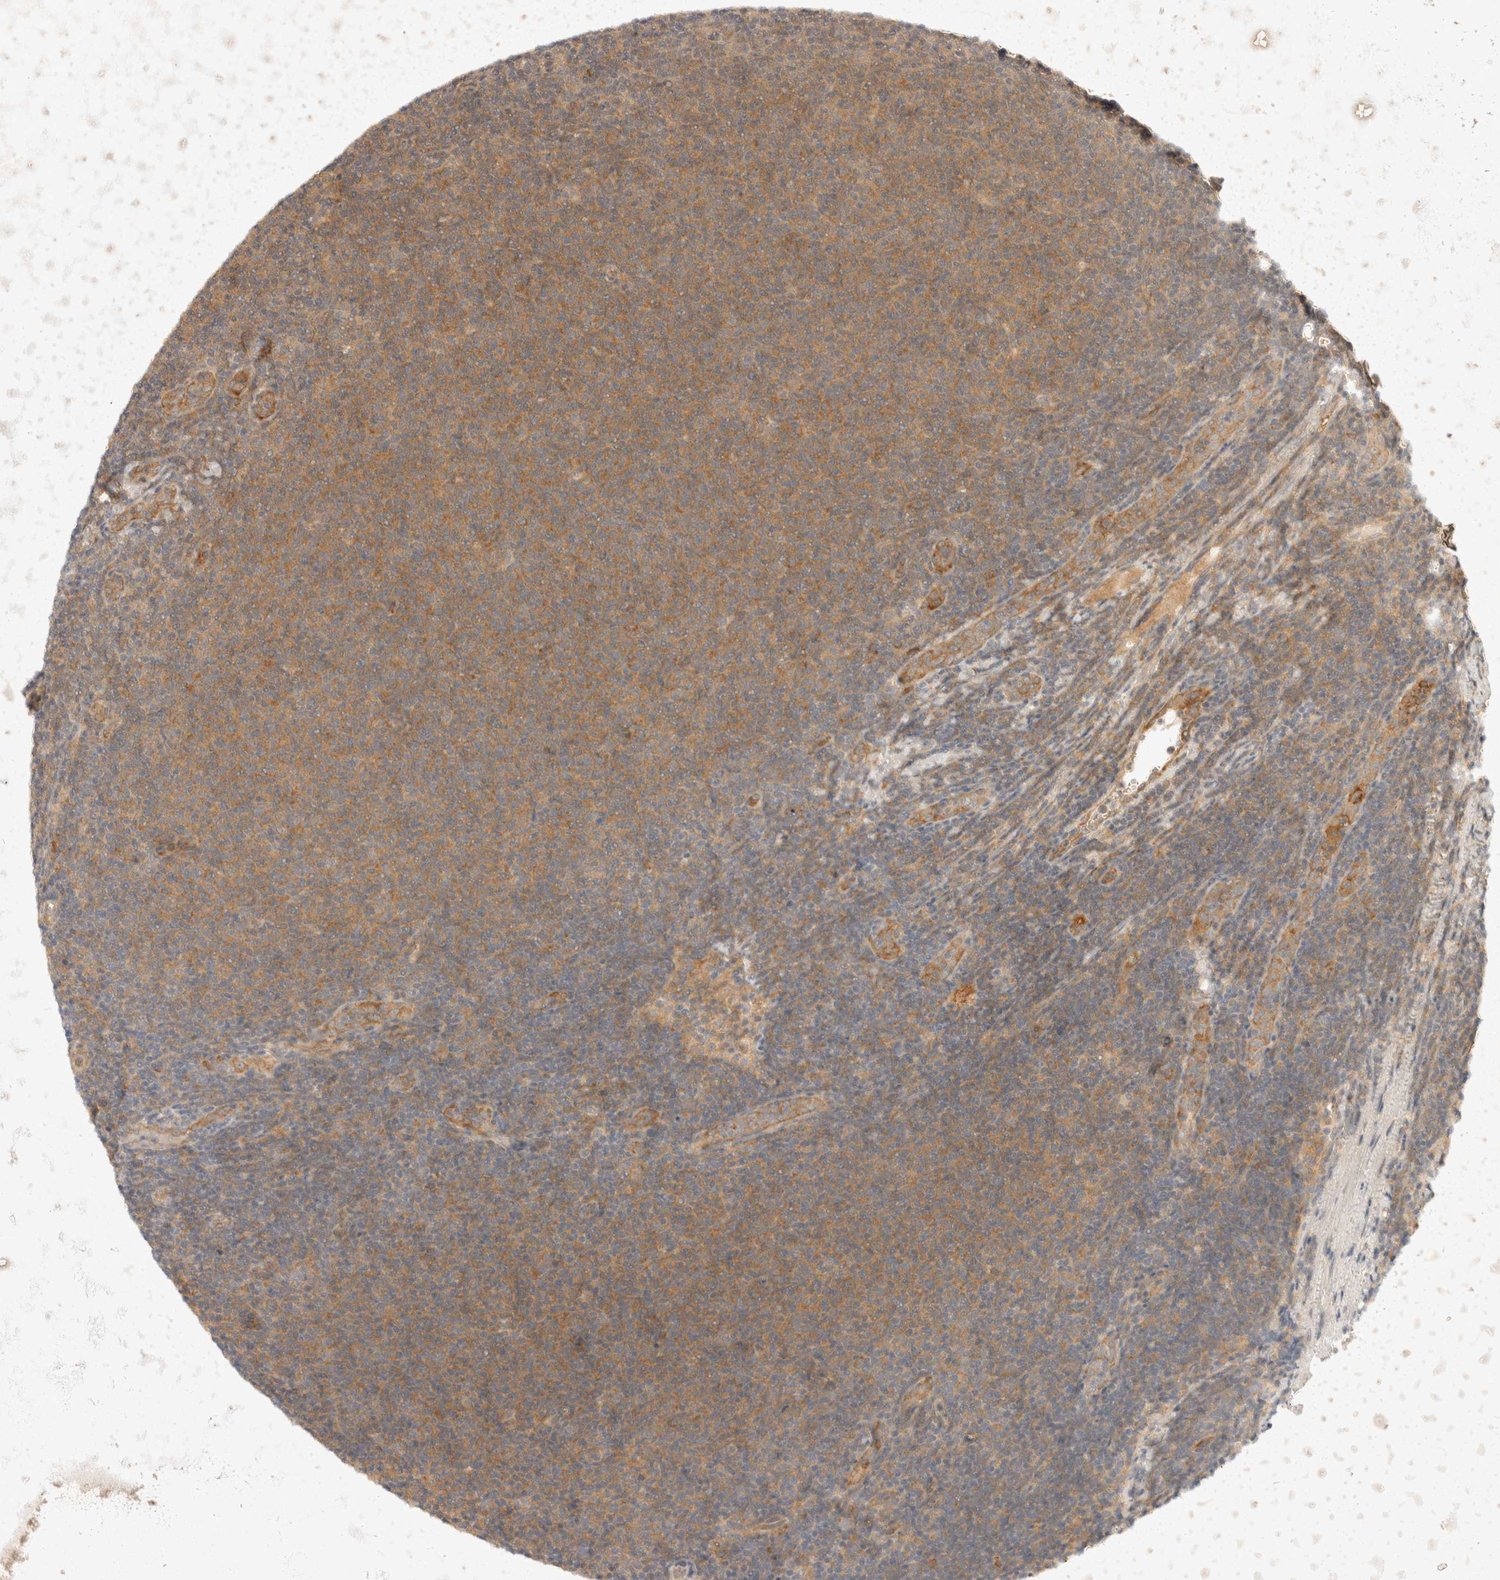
{"staining": {"intensity": "moderate", "quantity": ">75%", "location": "cytoplasmic/membranous"}, "tissue": "lymphoma", "cell_type": "Tumor cells", "image_type": "cancer", "snomed": [{"axis": "morphology", "description": "Malignant lymphoma, non-Hodgkin's type, Low grade"}, {"axis": "topography", "description": "Lymph node"}], "caption": "Low-grade malignant lymphoma, non-Hodgkin's type tissue exhibits moderate cytoplasmic/membranous expression in approximately >75% of tumor cells, visualized by immunohistochemistry. (DAB (3,3'-diaminobenzidine) IHC with brightfield microscopy, high magnification).", "gene": "EIF4G3", "patient": {"sex": "male", "age": 66}}